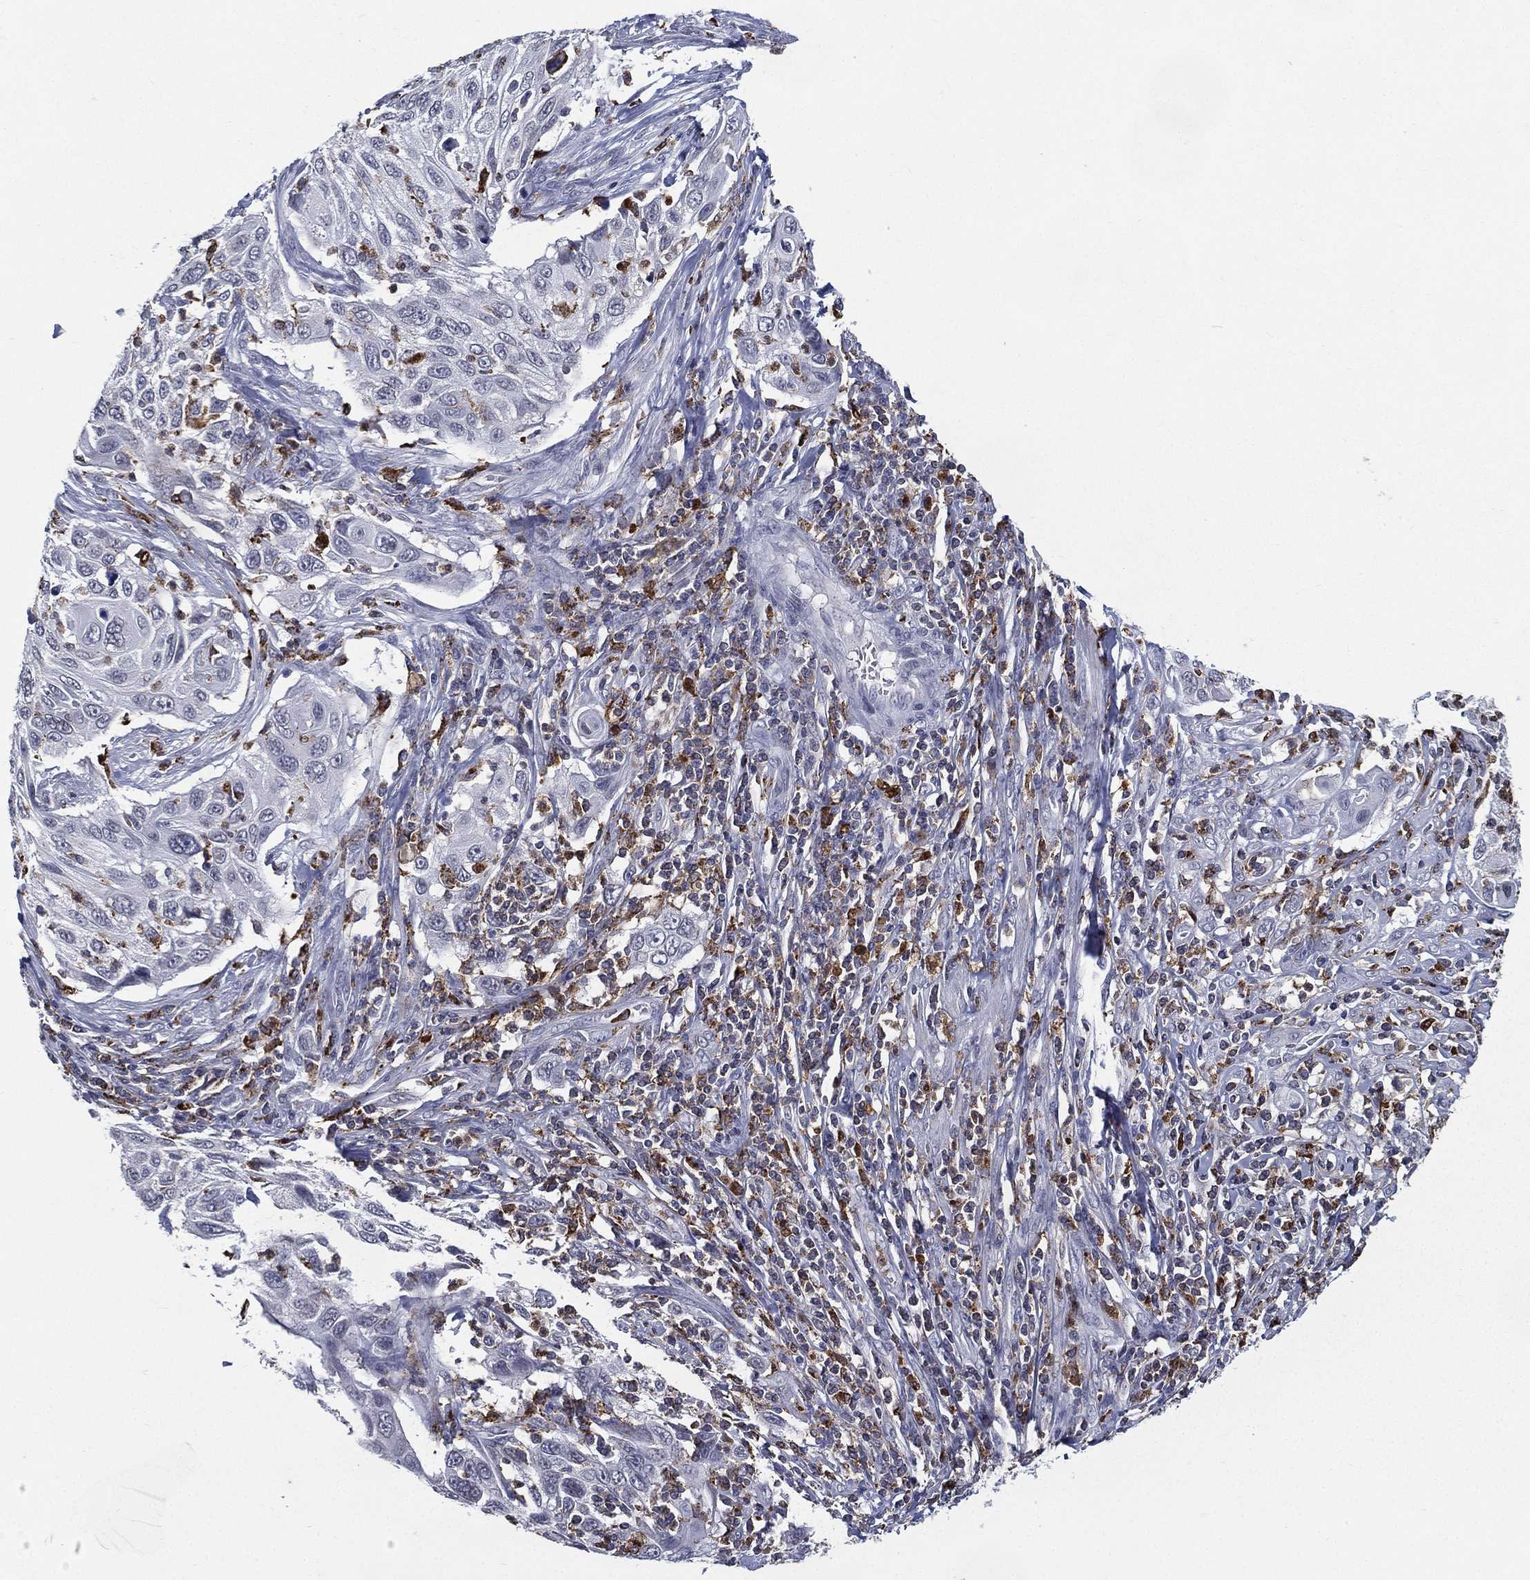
{"staining": {"intensity": "negative", "quantity": "none", "location": "none"}, "tissue": "cervical cancer", "cell_type": "Tumor cells", "image_type": "cancer", "snomed": [{"axis": "morphology", "description": "Squamous cell carcinoma, NOS"}, {"axis": "topography", "description": "Cervix"}], "caption": "Squamous cell carcinoma (cervical) was stained to show a protein in brown. There is no significant staining in tumor cells. (DAB (3,3'-diaminobenzidine) IHC, high magnification).", "gene": "EVI2B", "patient": {"sex": "female", "age": 70}}